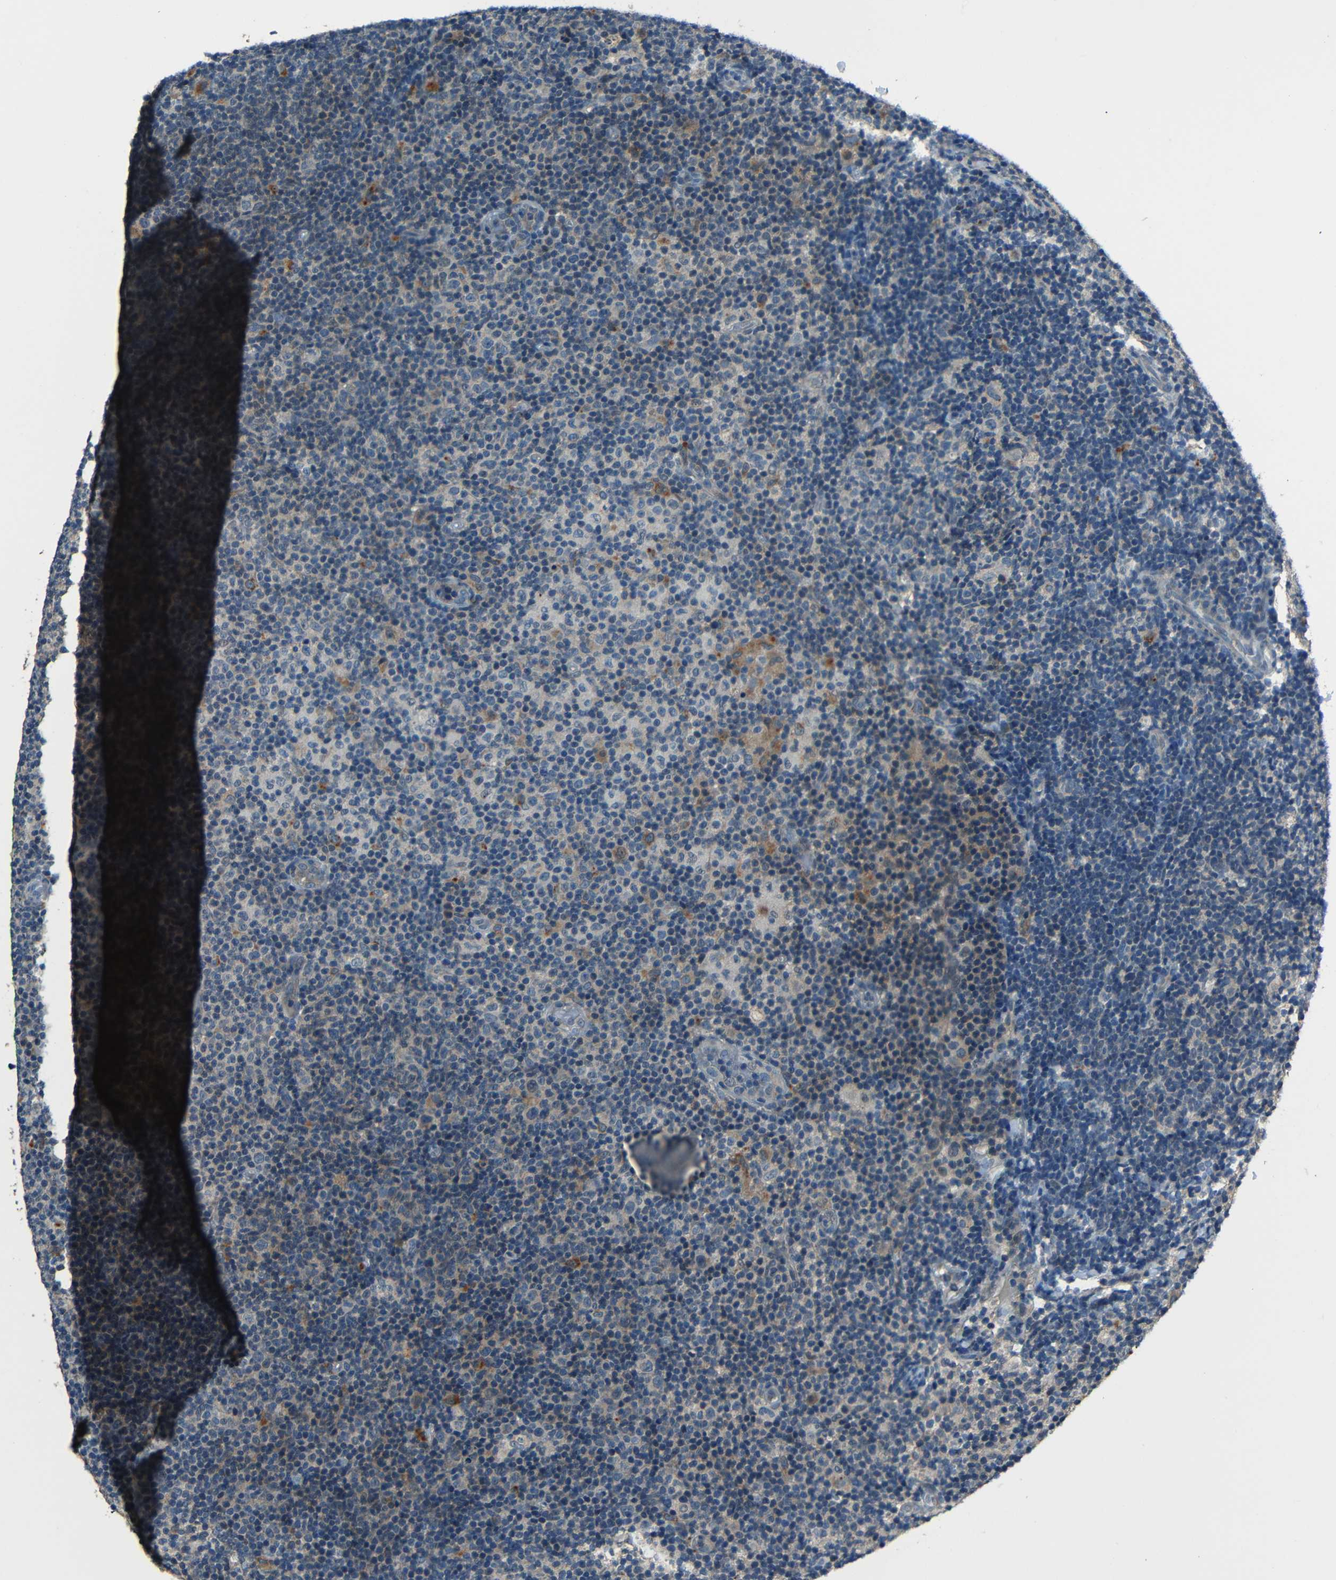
{"staining": {"intensity": "moderate", "quantity": "<25%", "location": "cytoplasmic/membranous"}, "tissue": "lymphoma", "cell_type": "Tumor cells", "image_type": "cancer", "snomed": [{"axis": "morphology", "description": "Malignant lymphoma, non-Hodgkin's type, Low grade"}, {"axis": "topography", "description": "Lymph node"}], "caption": "An image of low-grade malignant lymphoma, non-Hodgkin's type stained for a protein exhibits moderate cytoplasmic/membranous brown staining in tumor cells.", "gene": "SLA", "patient": {"sex": "male", "age": 83}}